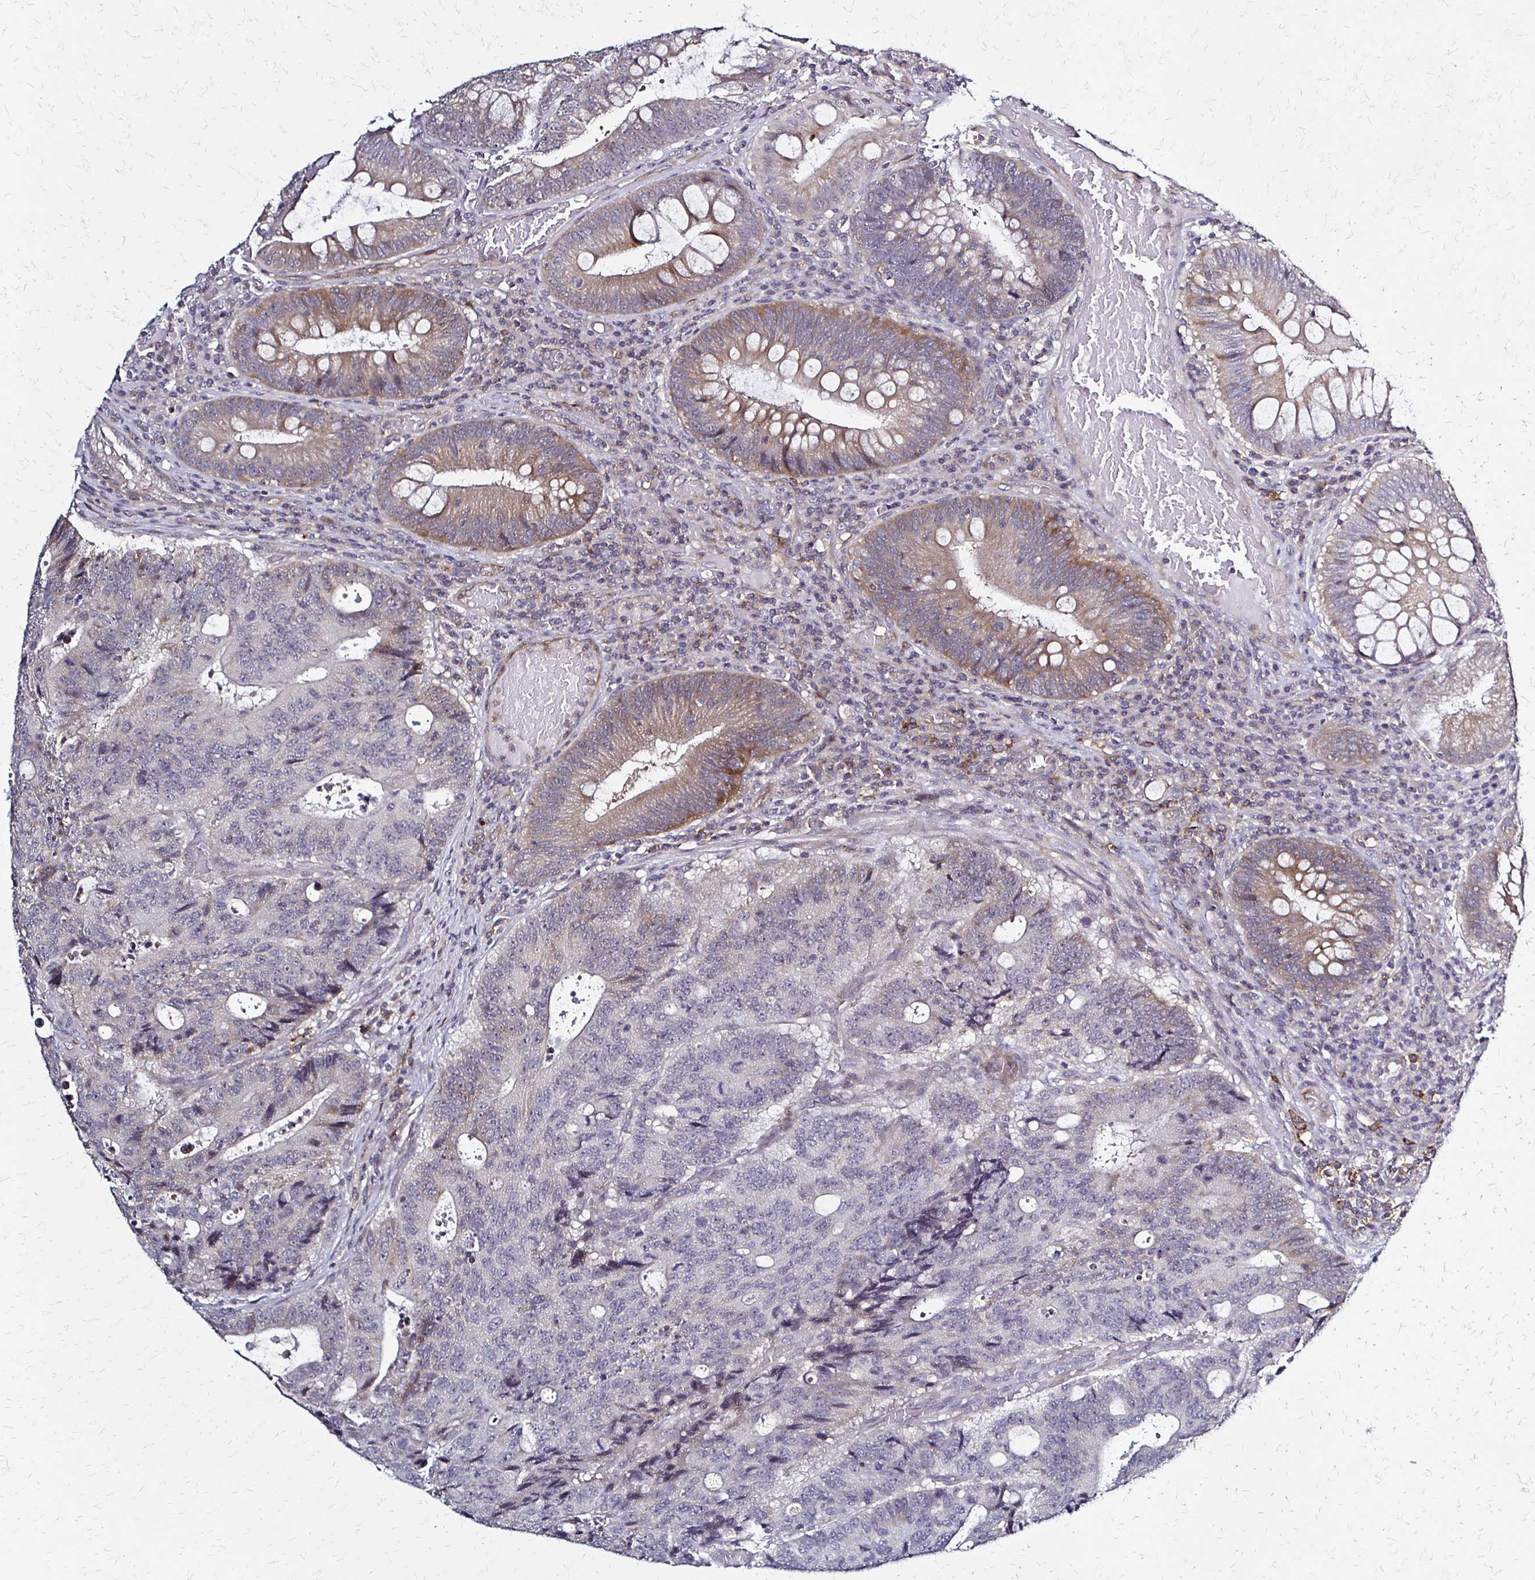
{"staining": {"intensity": "weak", "quantity": "<25%", "location": "cytoplasmic/membranous"}, "tissue": "colorectal cancer", "cell_type": "Tumor cells", "image_type": "cancer", "snomed": [{"axis": "morphology", "description": "Adenocarcinoma, NOS"}, {"axis": "topography", "description": "Colon"}], "caption": "Immunohistochemistry micrograph of neoplastic tissue: colorectal cancer (adenocarcinoma) stained with DAB displays no significant protein expression in tumor cells.", "gene": "SLC9A9", "patient": {"sex": "male", "age": 62}}